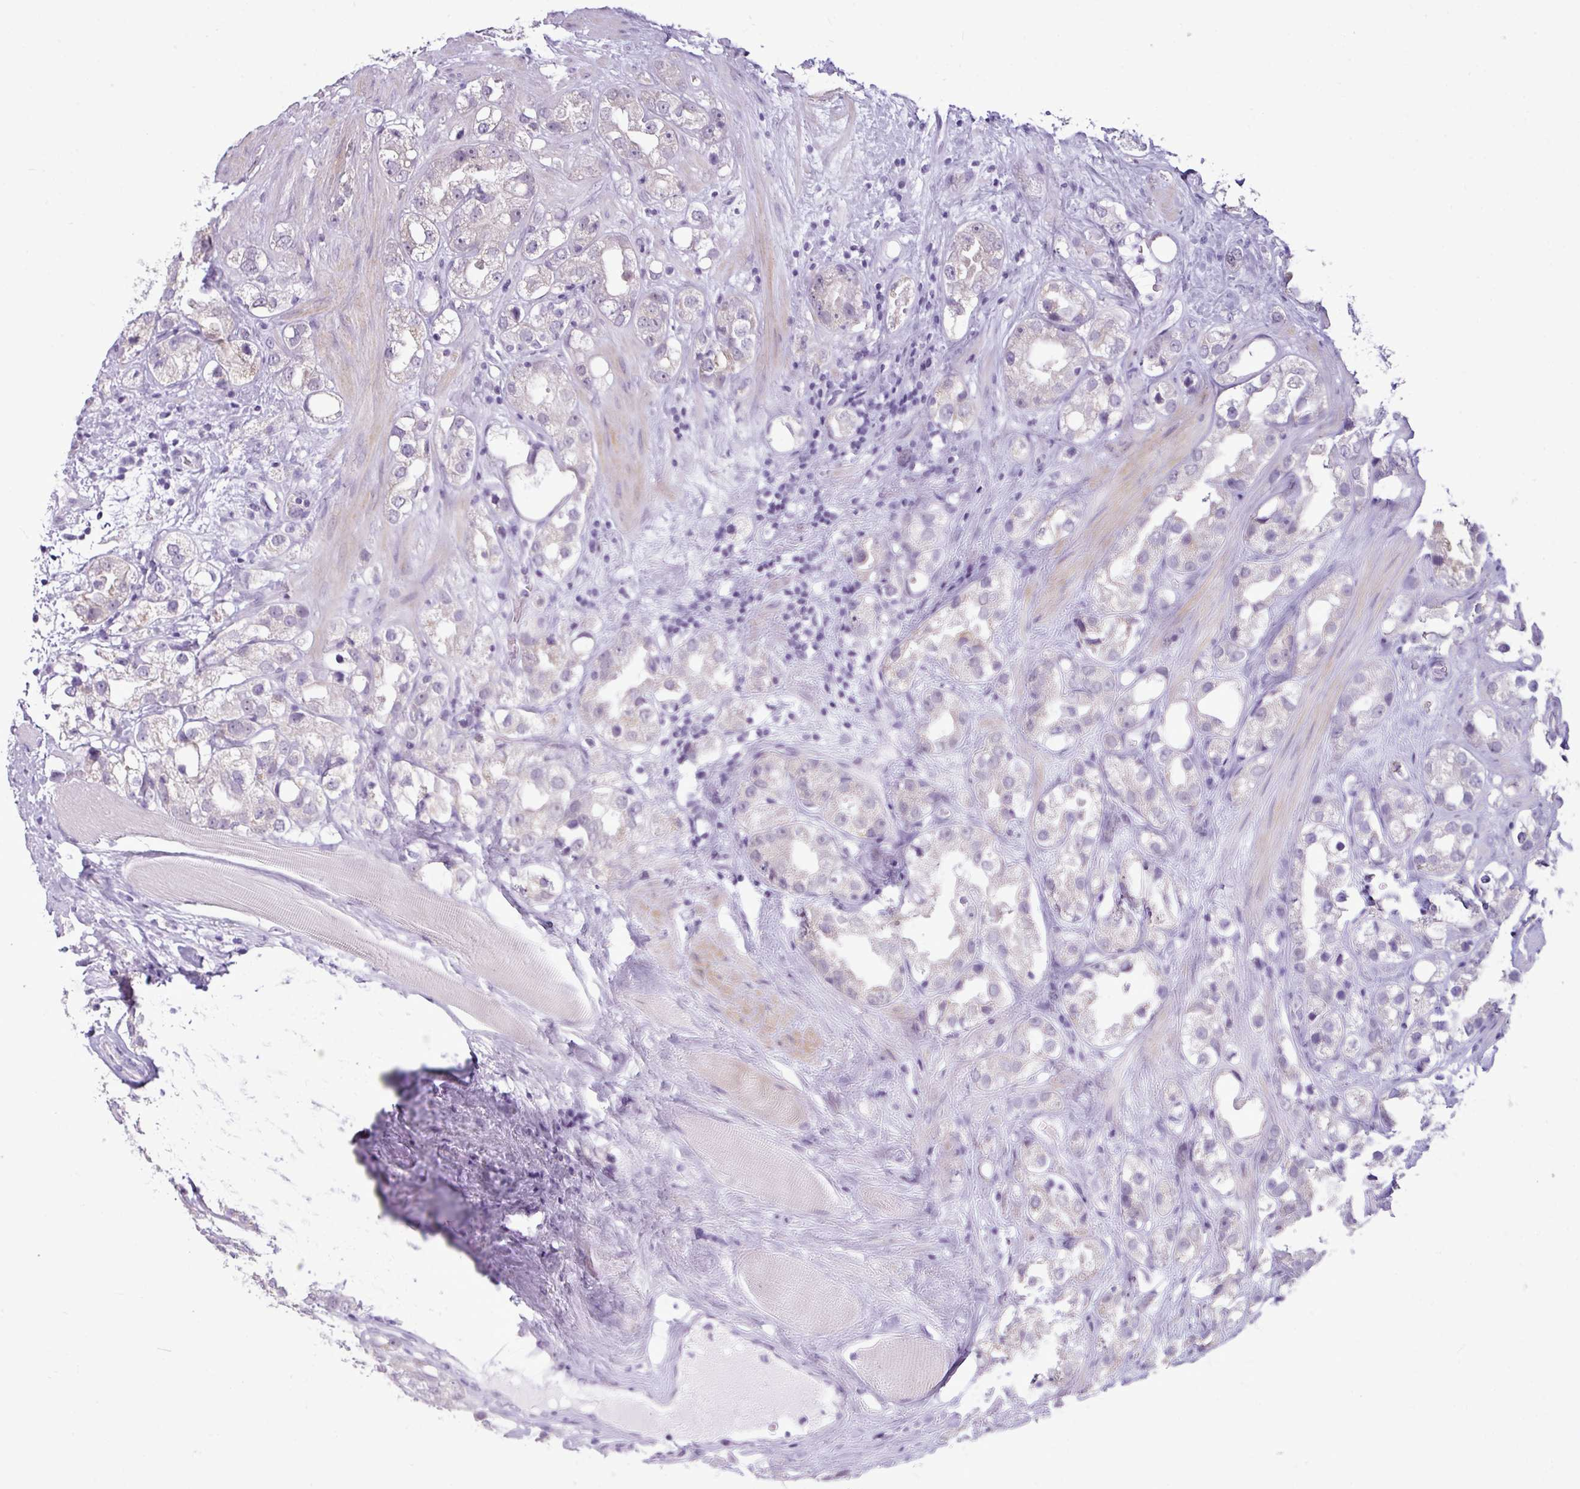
{"staining": {"intensity": "negative", "quantity": "none", "location": "none"}, "tissue": "prostate cancer", "cell_type": "Tumor cells", "image_type": "cancer", "snomed": [{"axis": "morphology", "description": "Adenocarcinoma, NOS"}, {"axis": "topography", "description": "Prostate"}], "caption": "A histopathology image of human prostate adenocarcinoma is negative for staining in tumor cells.", "gene": "AMY2A", "patient": {"sex": "male", "age": 79}}